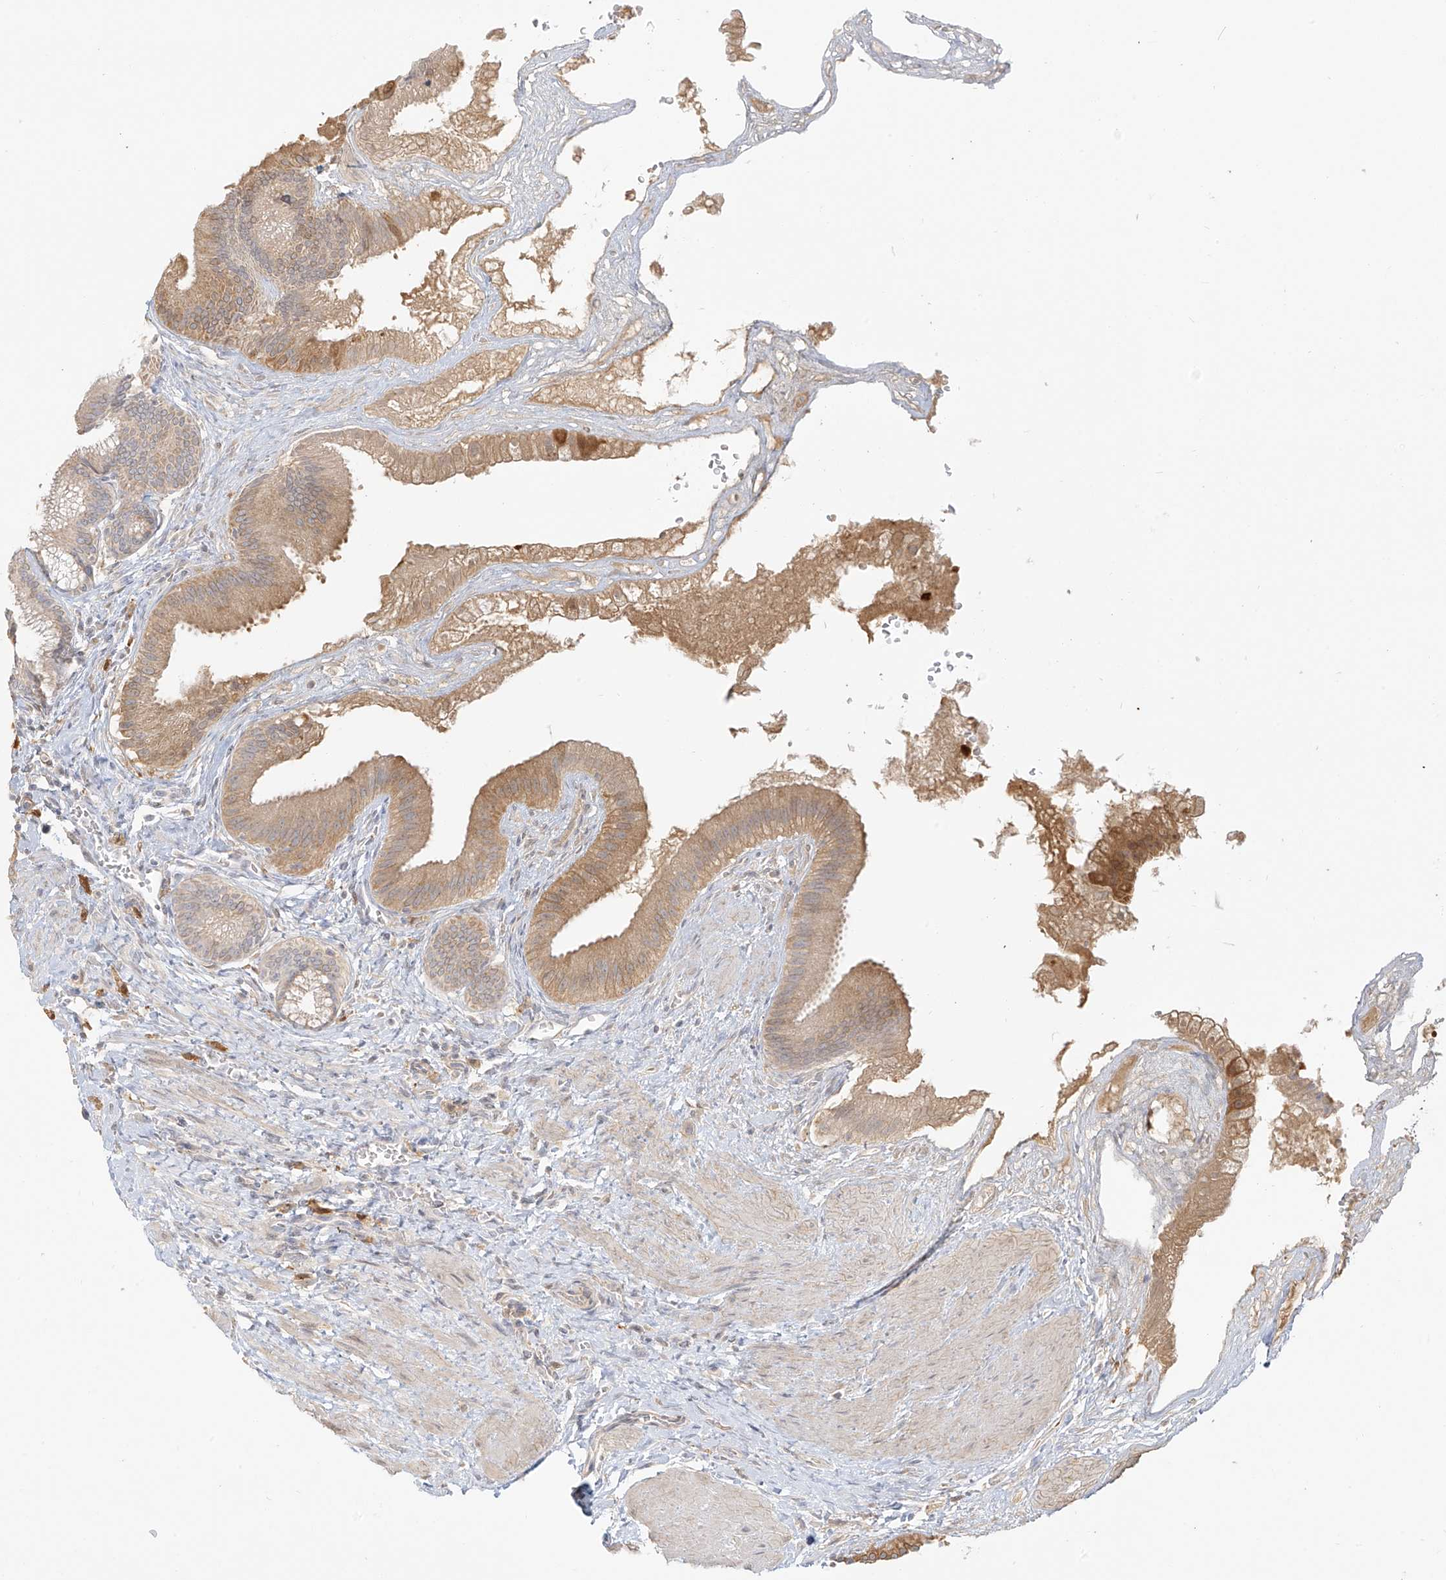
{"staining": {"intensity": "moderate", "quantity": ">75%", "location": "cytoplasmic/membranous"}, "tissue": "gallbladder", "cell_type": "Glandular cells", "image_type": "normal", "snomed": [{"axis": "morphology", "description": "Normal tissue, NOS"}, {"axis": "topography", "description": "Gallbladder"}], "caption": "Immunohistochemistry of normal human gallbladder displays medium levels of moderate cytoplasmic/membranous positivity in approximately >75% of glandular cells.", "gene": "UPK1B", "patient": {"sex": "male", "age": 55}}